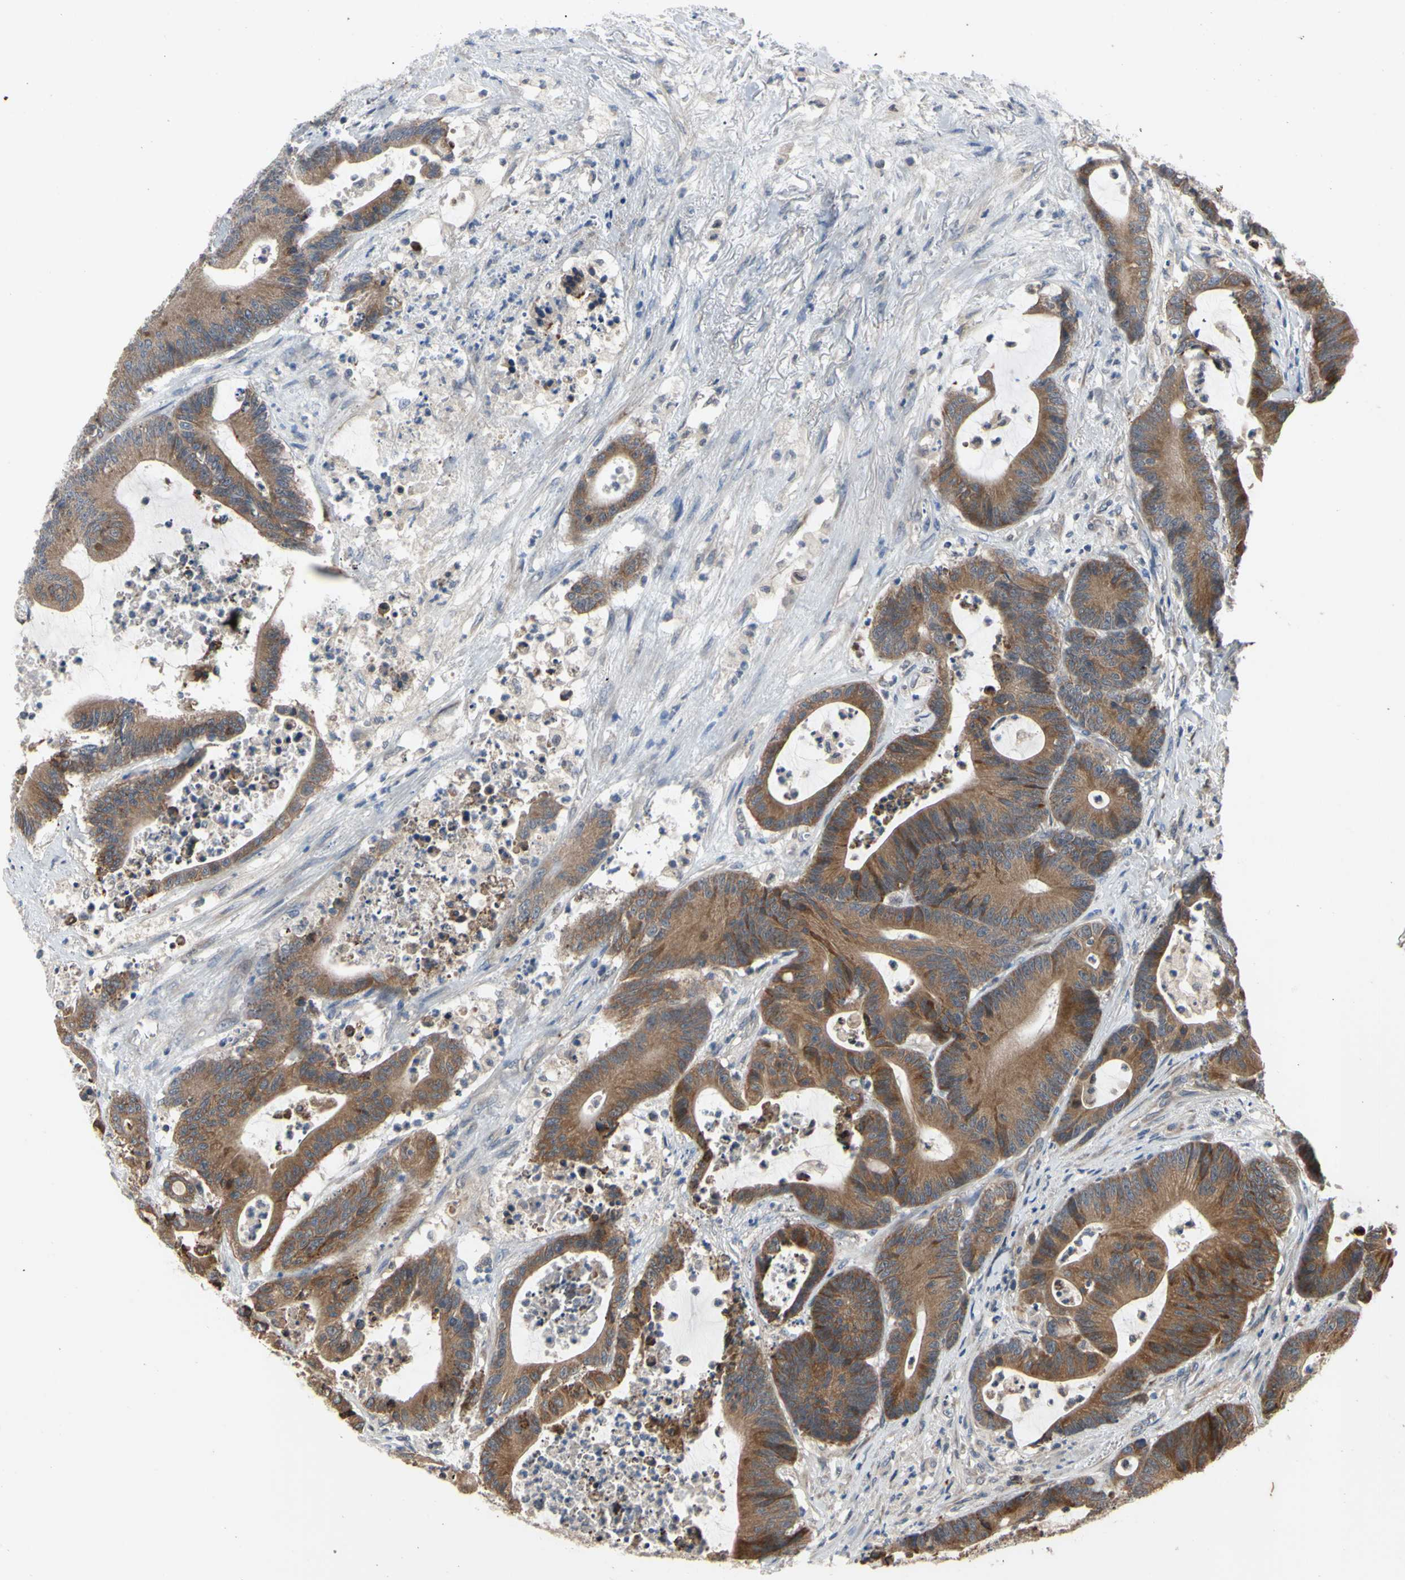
{"staining": {"intensity": "moderate", "quantity": ">75%", "location": "cytoplasmic/membranous"}, "tissue": "colorectal cancer", "cell_type": "Tumor cells", "image_type": "cancer", "snomed": [{"axis": "morphology", "description": "Adenocarcinoma, NOS"}, {"axis": "topography", "description": "Colon"}], "caption": "Immunohistochemistry micrograph of neoplastic tissue: colorectal cancer (adenocarcinoma) stained using immunohistochemistry (IHC) shows medium levels of moderate protein expression localized specifically in the cytoplasmic/membranous of tumor cells, appearing as a cytoplasmic/membranous brown color.", "gene": "XIAP", "patient": {"sex": "female", "age": 84}}